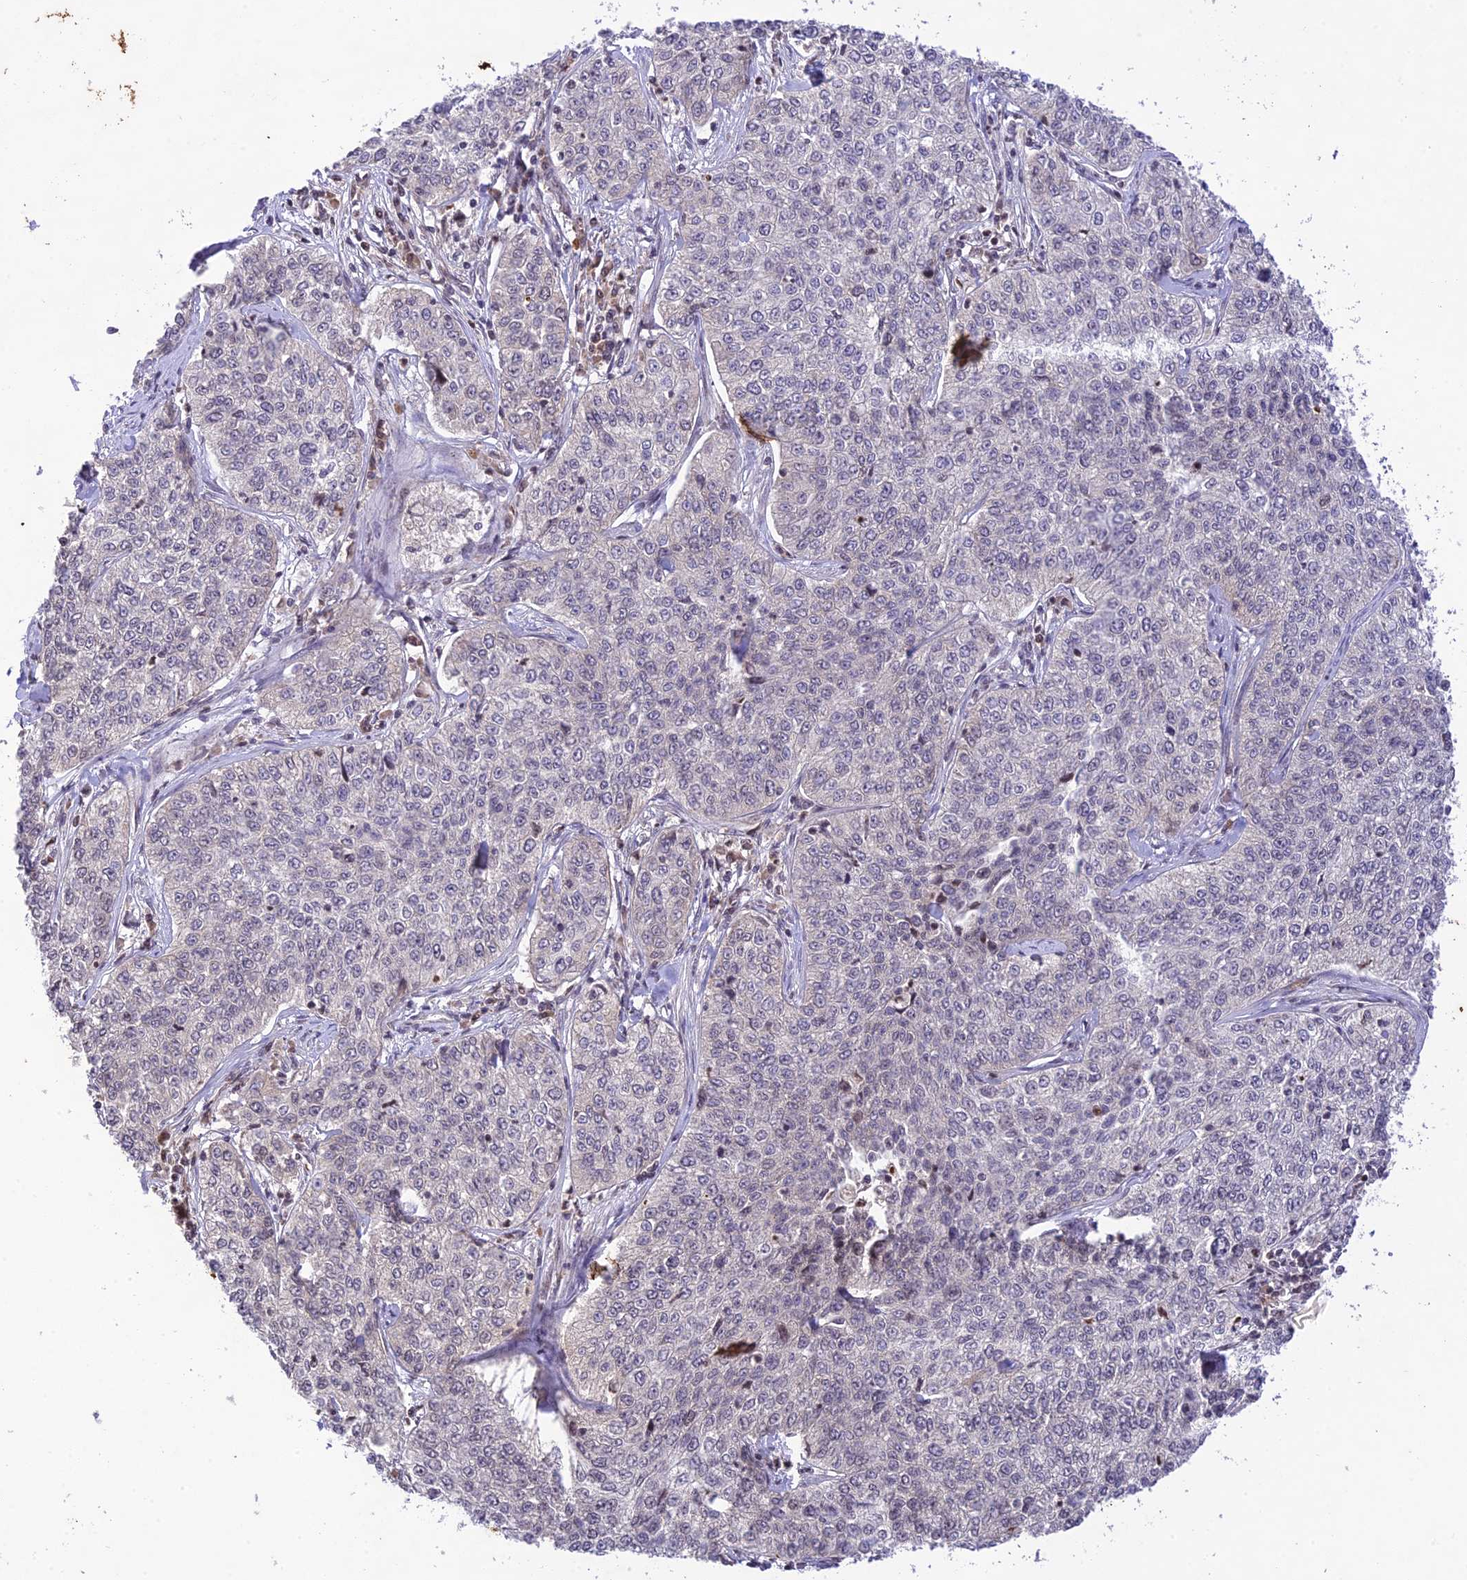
{"staining": {"intensity": "negative", "quantity": "none", "location": "none"}, "tissue": "cervical cancer", "cell_type": "Tumor cells", "image_type": "cancer", "snomed": [{"axis": "morphology", "description": "Squamous cell carcinoma, NOS"}, {"axis": "topography", "description": "Cervix"}], "caption": "The image reveals no staining of tumor cells in cervical cancer (squamous cell carcinoma).", "gene": "TEKT1", "patient": {"sex": "female", "age": 35}}